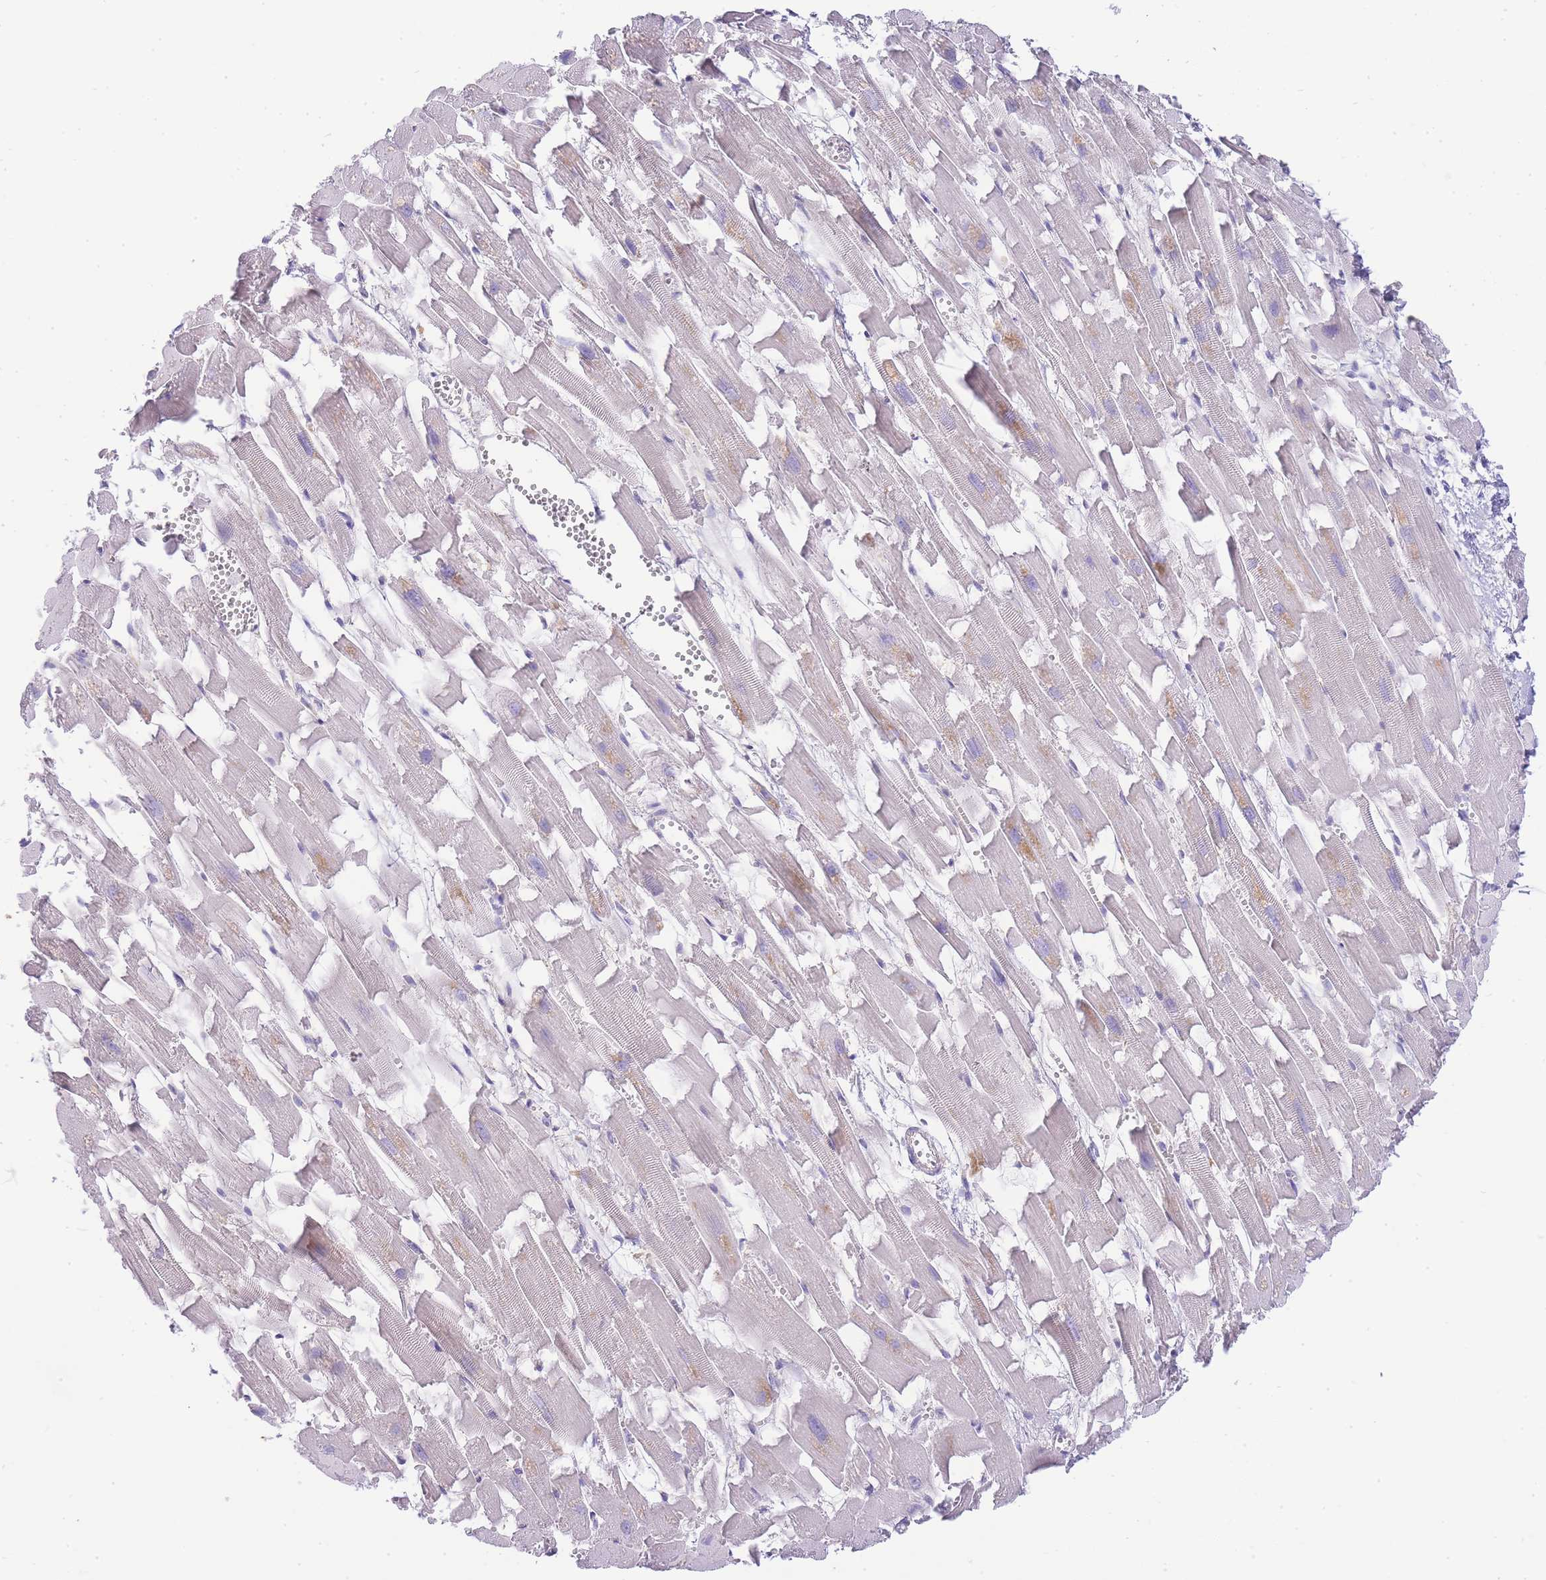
{"staining": {"intensity": "moderate", "quantity": "<25%", "location": "cytoplasmic/membranous"}, "tissue": "heart muscle", "cell_type": "Cardiomyocytes", "image_type": "normal", "snomed": [{"axis": "morphology", "description": "Normal tissue, NOS"}, {"axis": "topography", "description": "Heart"}], "caption": "Protein staining by immunohistochemistry shows moderate cytoplasmic/membranous expression in approximately <25% of cardiomyocytes in unremarkable heart muscle. The staining was performed using DAB, with brown indicating positive protein expression. Nuclei are stained blue with hematoxylin.", "gene": "BEX1", "patient": {"sex": "female", "age": 64}}